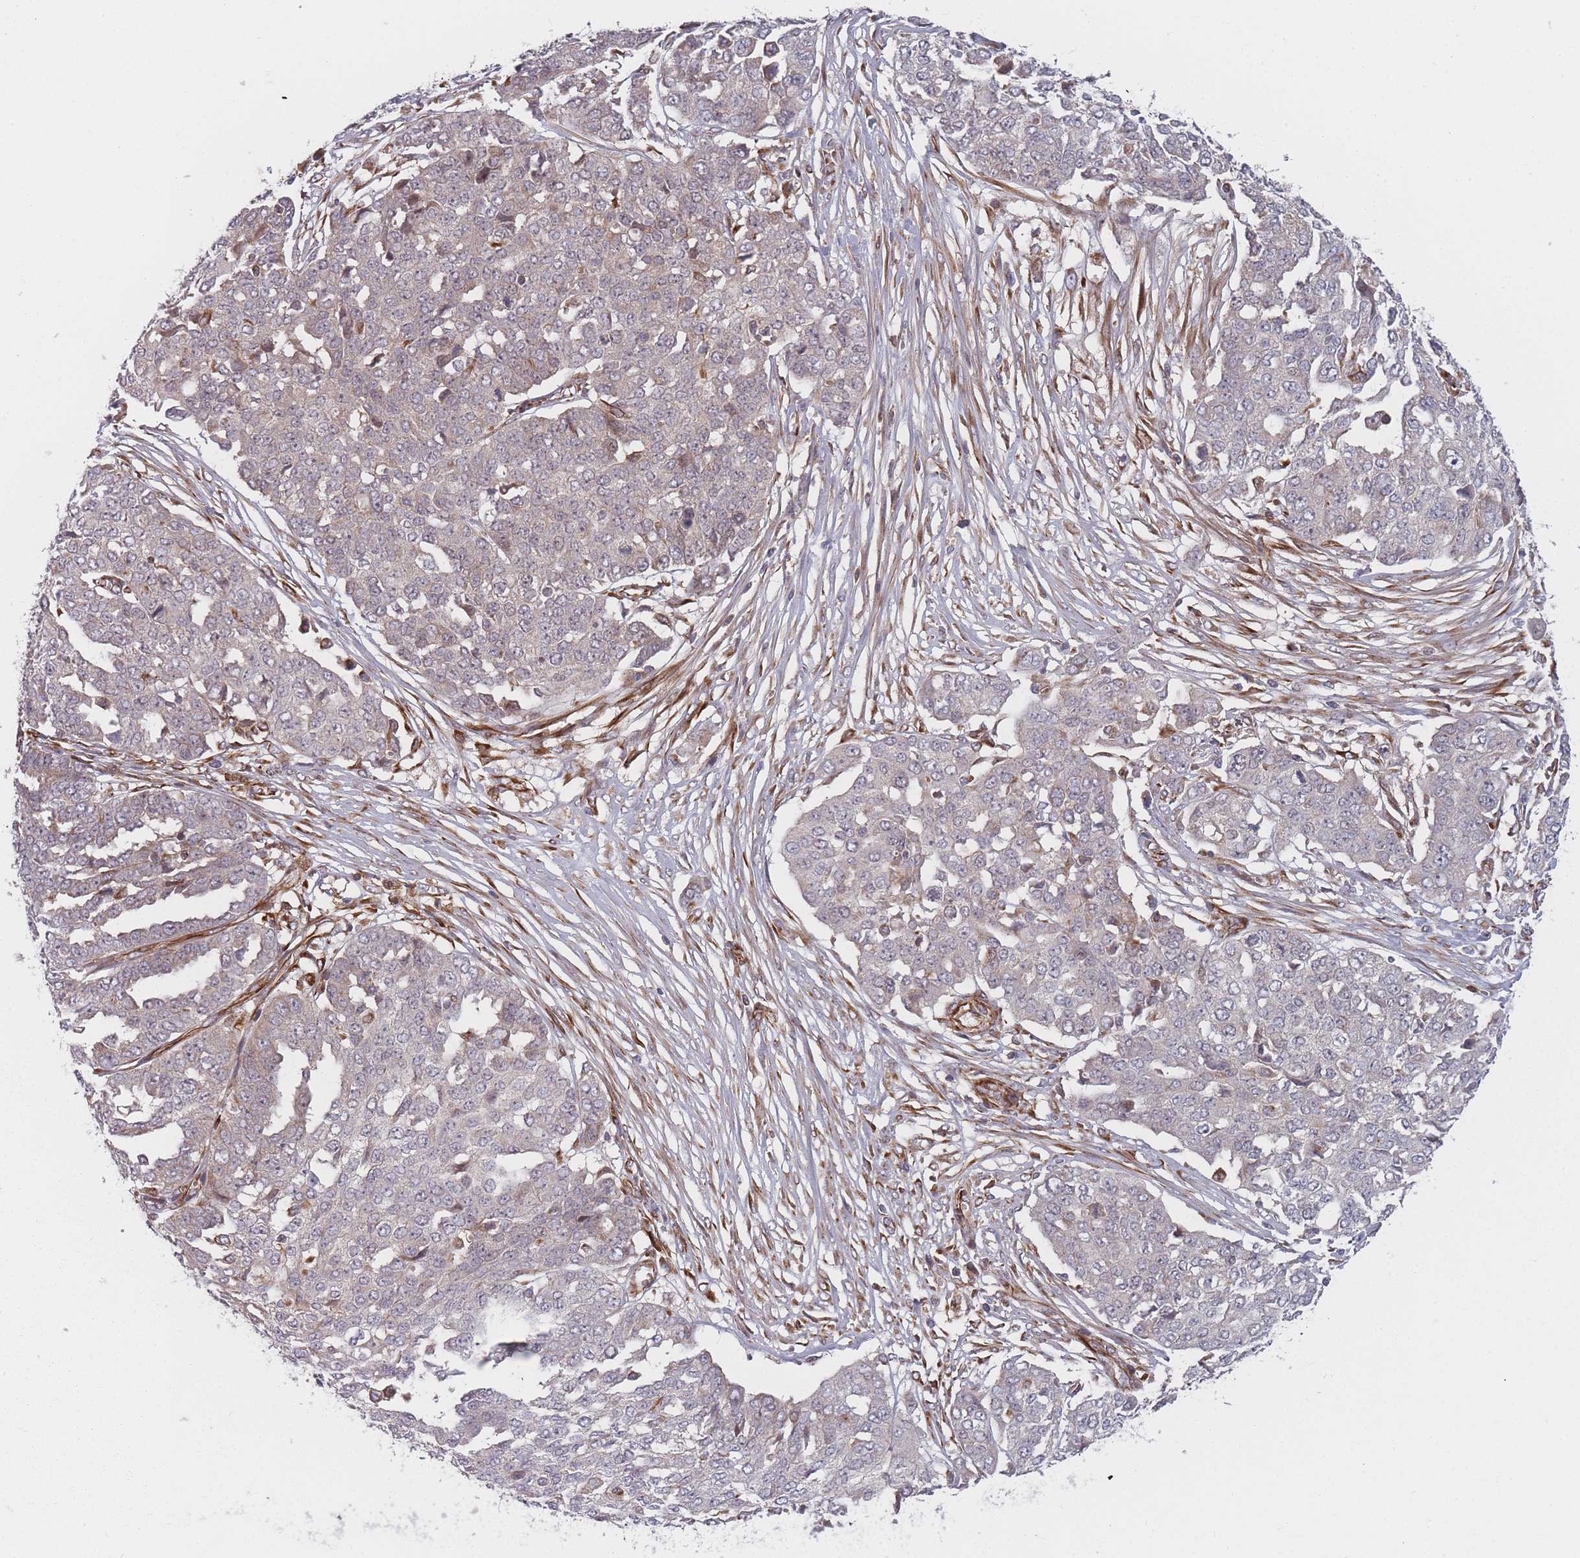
{"staining": {"intensity": "negative", "quantity": "none", "location": "none"}, "tissue": "ovarian cancer", "cell_type": "Tumor cells", "image_type": "cancer", "snomed": [{"axis": "morphology", "description": "Cystadenocarcinoma, serous, NOS"}, {"axis": "topography", "description": "Soft tissue"}, {"axis": "topography", "description": "Ovary"}], "caption": "The image reveals no significant positivity in tumor cells of ovarian serous cystadenocarcinoma.", "gene": "EEF1AKMT2", "patient": {"sex": "female", "age": 57}}